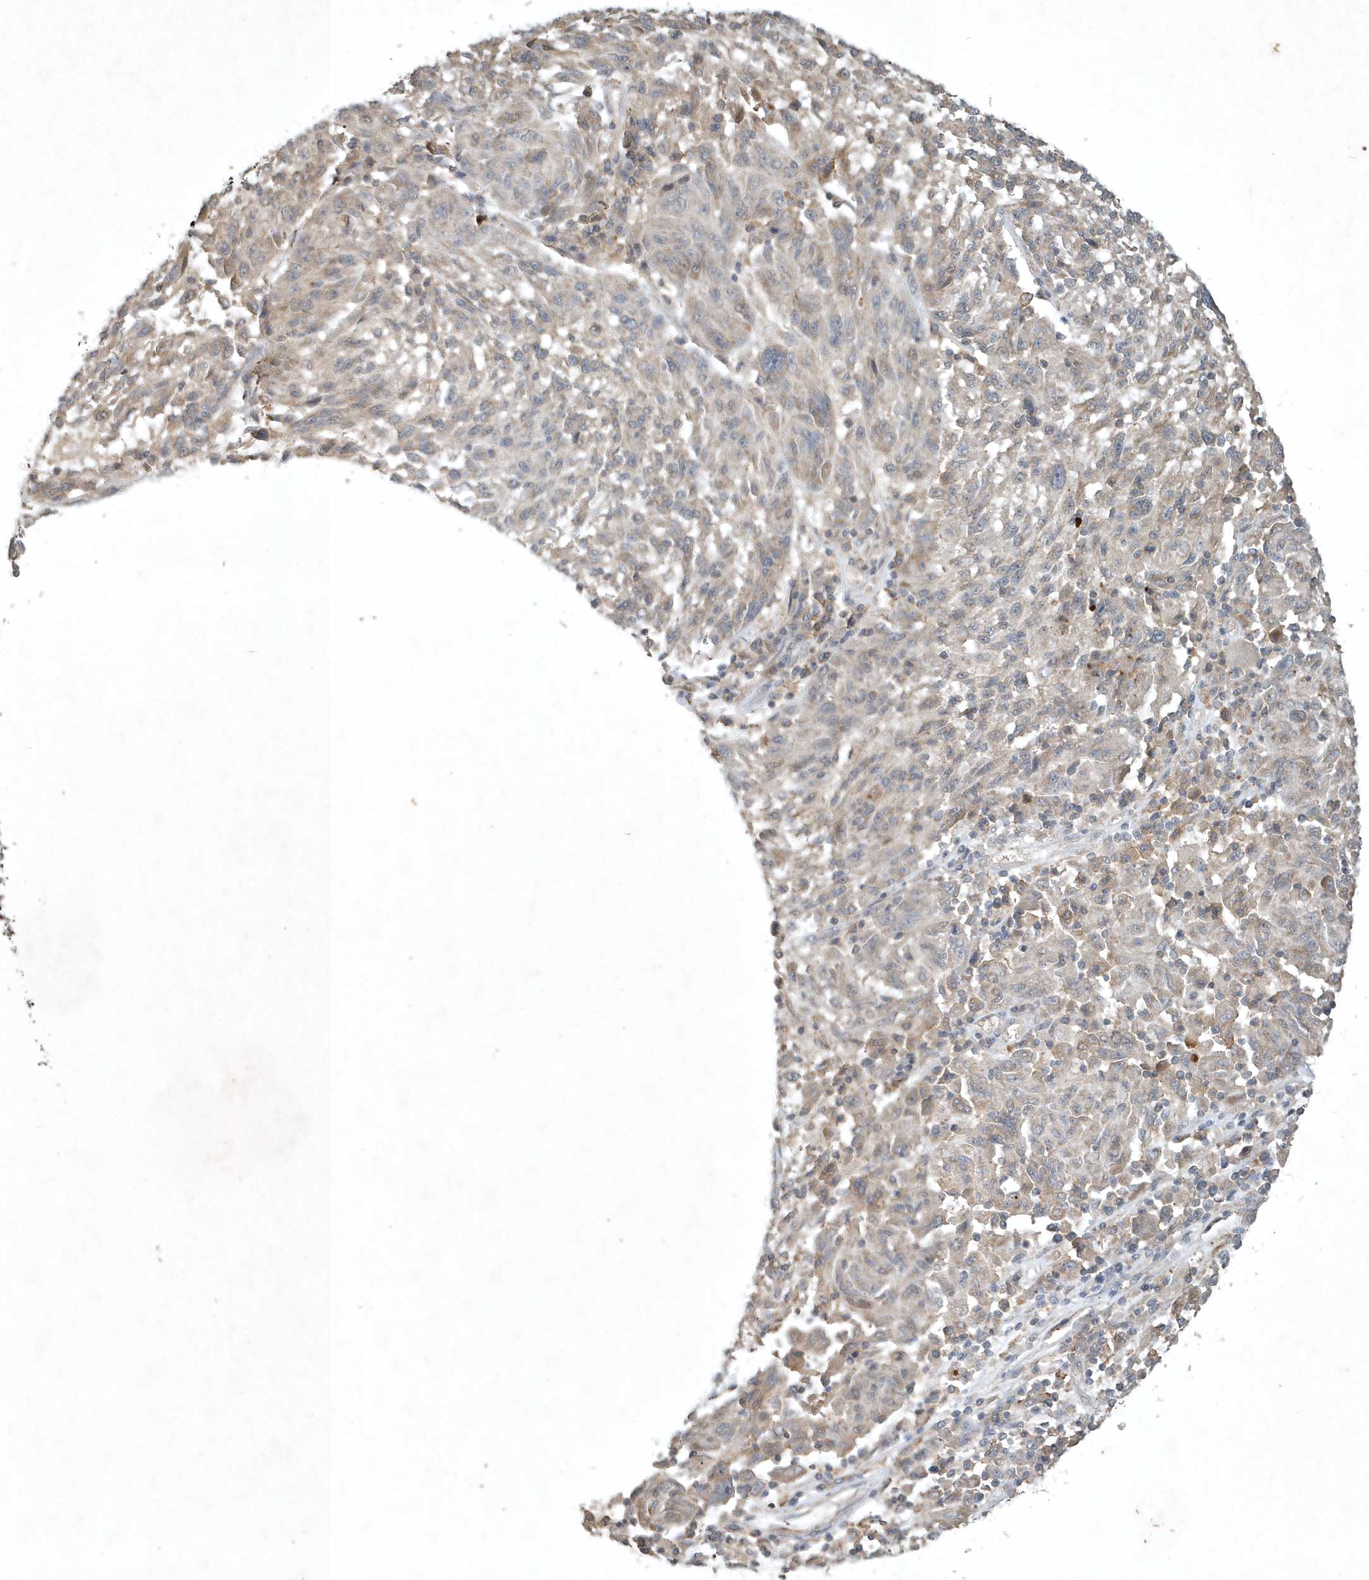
{"staining": {"intensity": "negative", "quantity": "none", "location": "none"}, "tissue": "melanoma", "cell_type": "Tumor cells", "image_type": "cancer", "snomed": [{"axis": "morphology", "description": "Malignant melanoma, NOS"}, {"axis": "topography", "description": "Skin"}], "caption": "The photomicrograph exhibits no staining of tumor cells in malignant melanoma.", "gene": "TNFAIP6", "patient": {"sex": "male", "age": 53}}